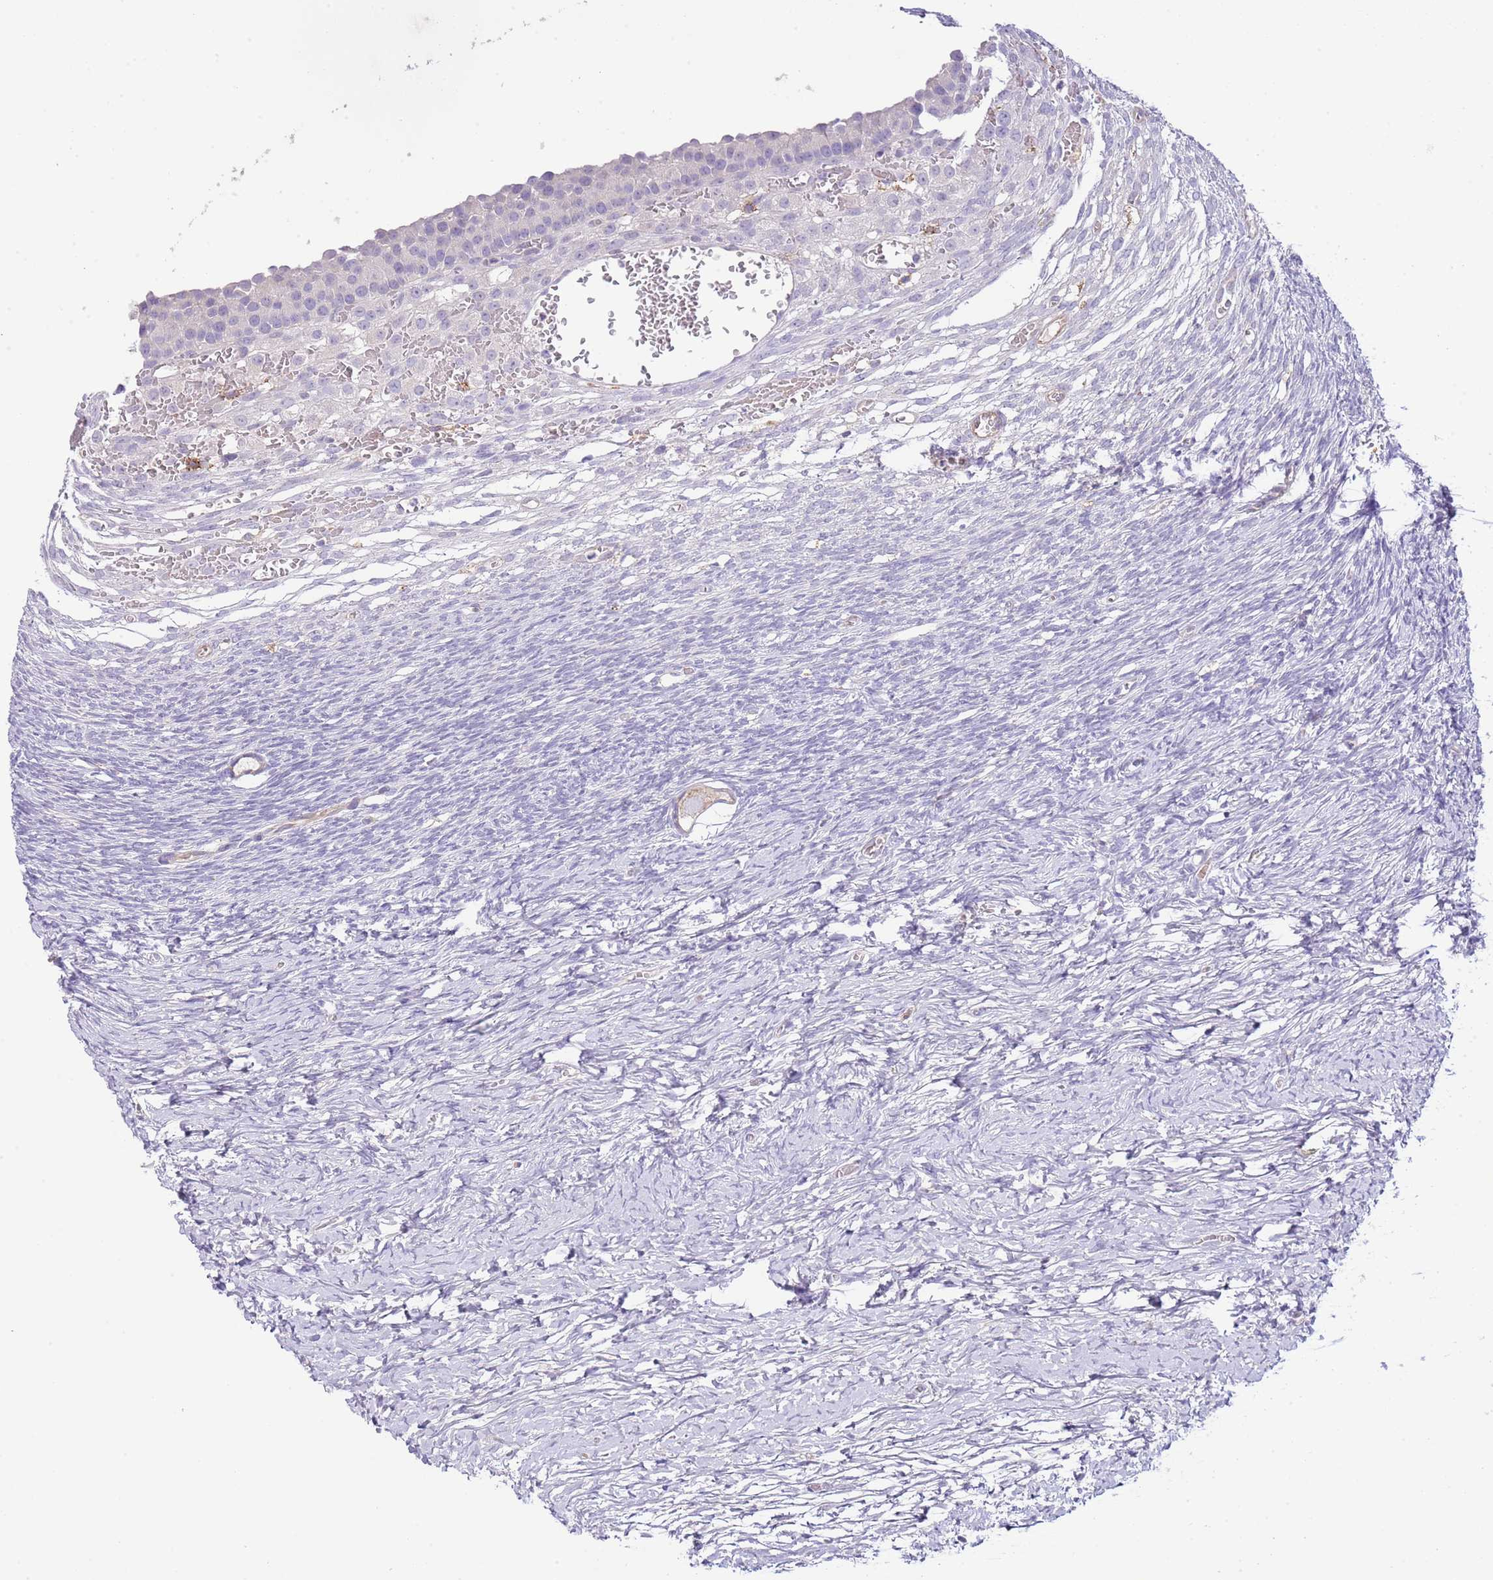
{"staining": {"intensity": "weak", "quantity": "<25%", "location": "cytoplasmic/membranous"}, "tissue": "ovary", "cell_type": "Follicle cells", "image_type": "normal", "snomed": [{"axis": "morphology", "description": "Normal tissue, NOS"}, {"axis": "topography", "description": "Ovary"}], "caption": "IHC histopathology image of benign human ovary stained for a protein (brown), which displays no positivity in follicle cells.", "gene": "ABHD17A", "patient": {"sex": "female", "age": 39}}